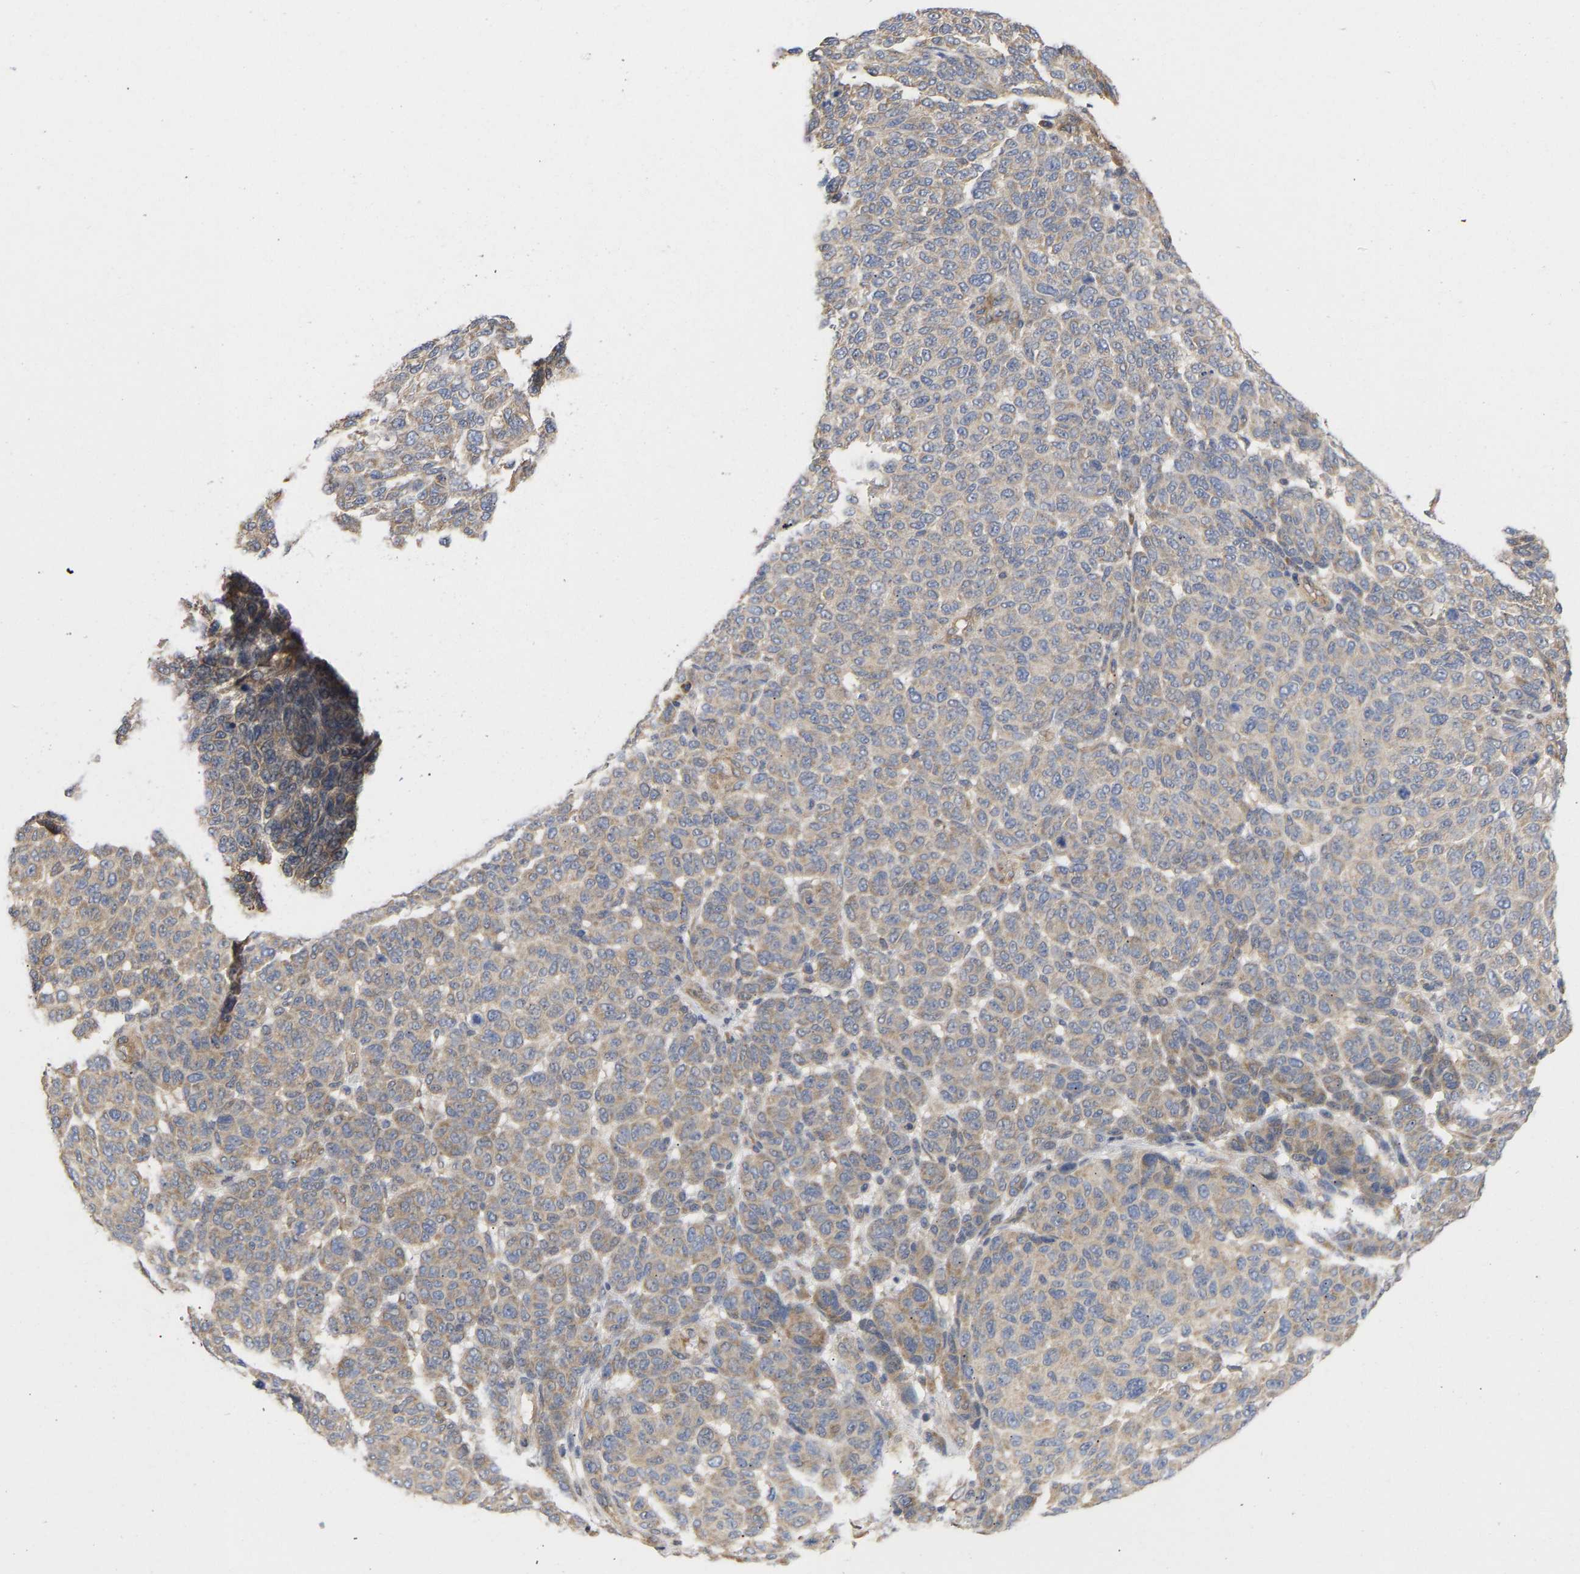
{"staining": {"intensity": "weak", "quantity": "25%-75%", "location": "cytoplasmic/membranous"}, "tissue": "melanoma", "cell_type": "Tumor cells", "image_type": "cancer", "snomed": [{"axis": "morphology", "description": "Malignant melanoma, NOS"}, {"axis": "topography", "description": "Skin"}], "caption": "The immunohistochemical stain shows weak cytoplasmic/membranous expression in tumor cells of melanoma tissue.", "gene": "MAP2K3", "patient": {"sex": "male", "age": 59}}